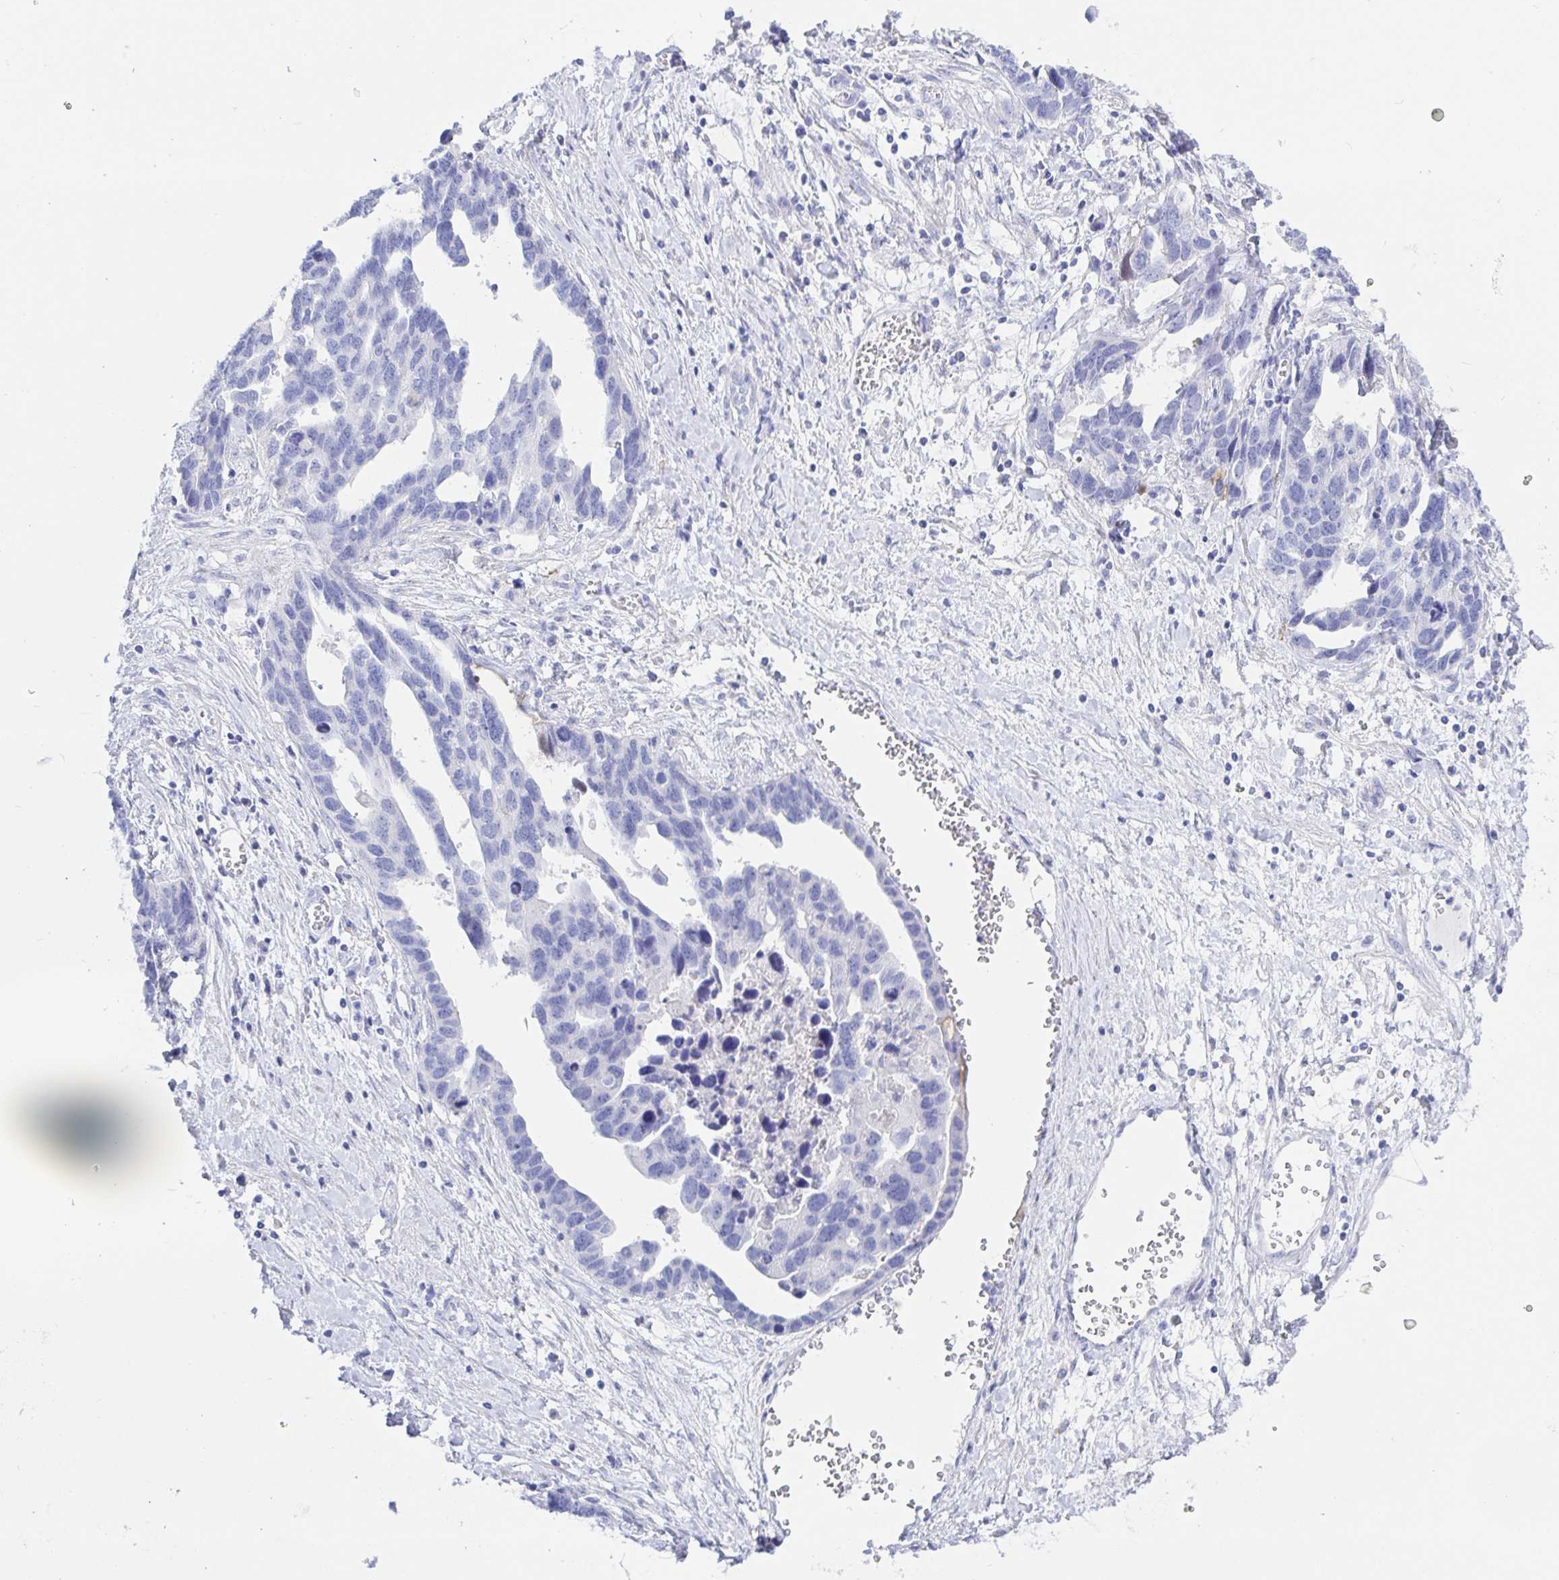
{"staining": {"intensity": "negative", "quantity": "none", "location": "none"}, "tissue": "ovarian cancer", "cell_type": "Tumor cells", "image_type": "cancer", "snomed": [{"axis": "morphology", "description": "Cystadenocarcinoma, serous, NOS"}, {"axis": "topography", "description": "Ovary"}], "caption": "High power microscopy image of an immunohistochemistry histopathology image of serous cystadenocarcinoma (ovarian), revealing no significant staining in tumor cells.", "gene": "KCNH6", "patient": {"sex": "female", "age": 54}}